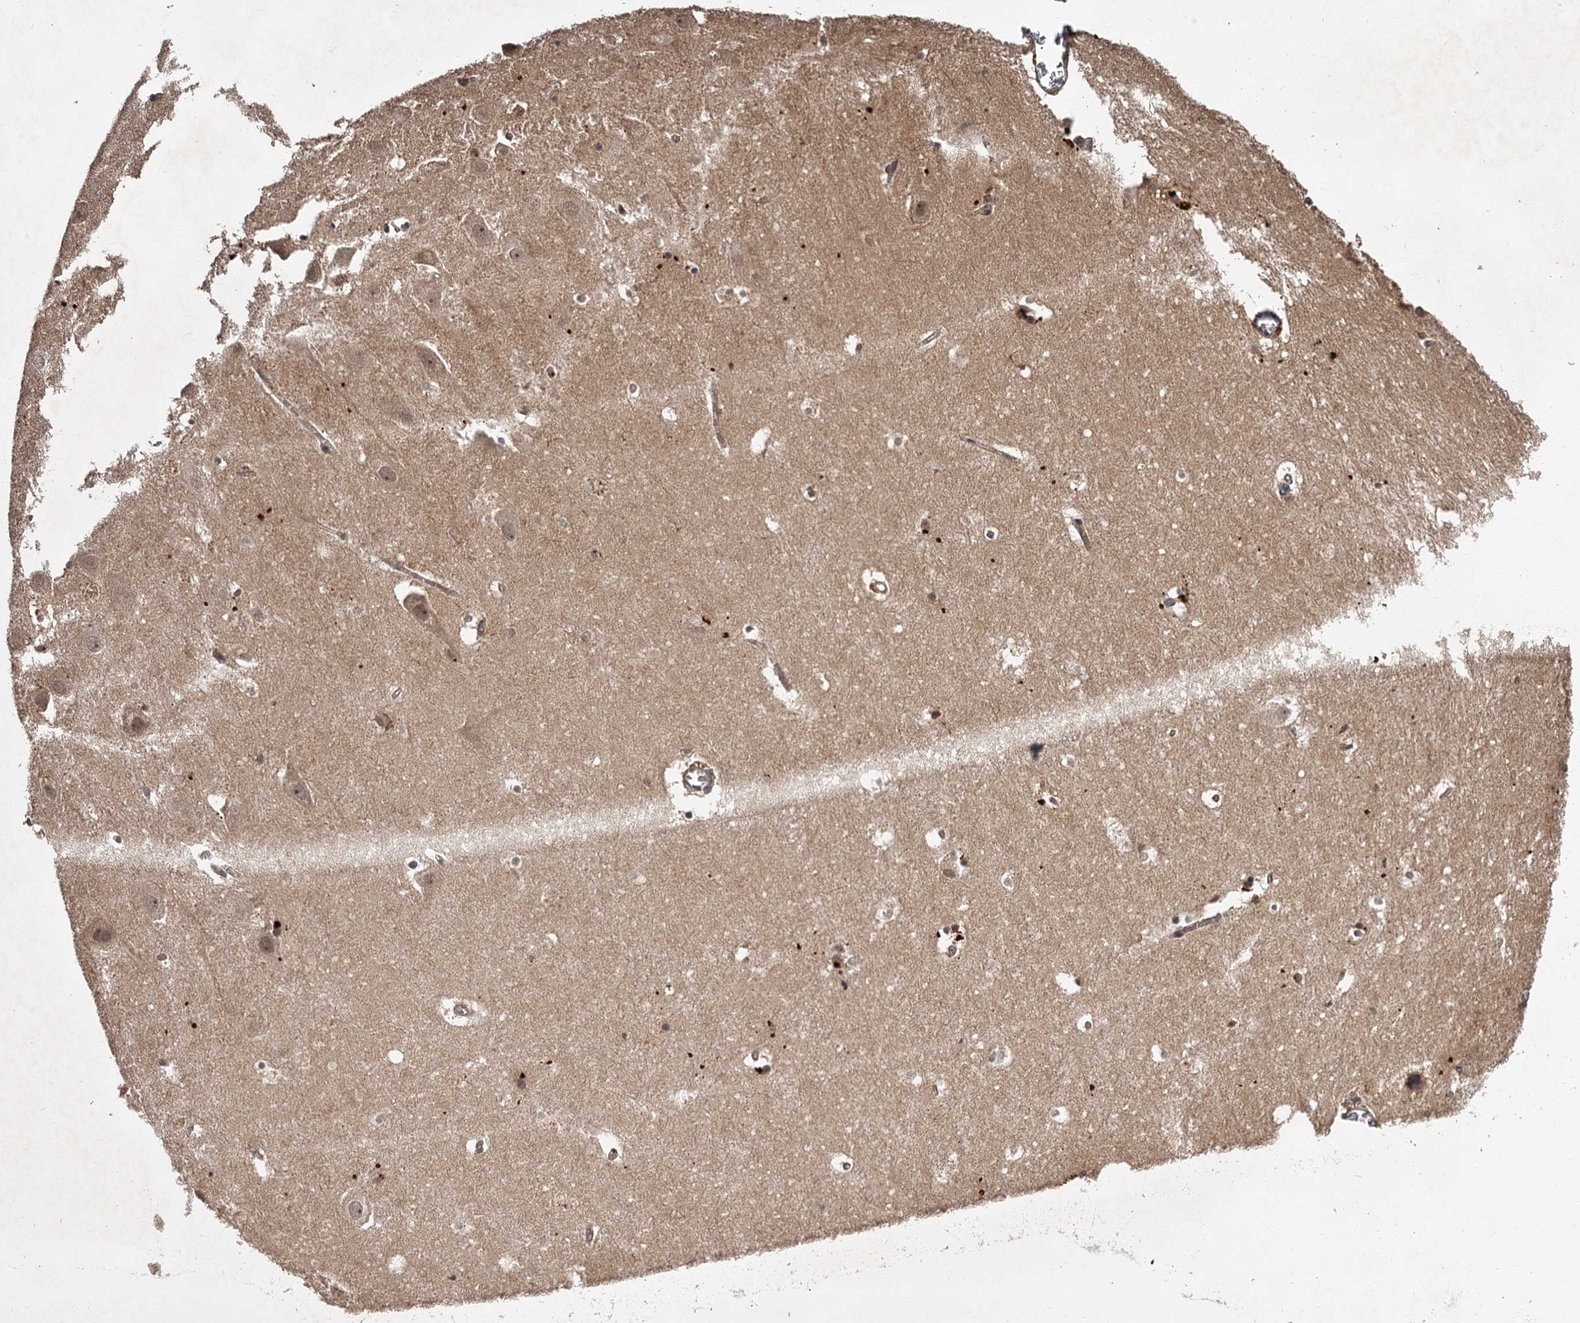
{"staining": {"intensity": "weak", "quantity": "<25%", "location": "cytoplasmic/membranous"}, "tissue": "hippocampus", "cell_type": "Glial cells", "image_type": "normal", "snomed": [{"axis": "morphology", "description": "Normal tissue, NOS"}, {"axis": "topography", "description": "Hippocampus"}], "caption": "This photomicrograph is of unremarkable hippocampus stained with immunohistochemistry (IHC) to label a protein in brown with the nuclei are counter-stained blue. There is no positivity in glial cells.", "gene": "TBC1D23", "patient": {"sex": "female", "age": 52}}